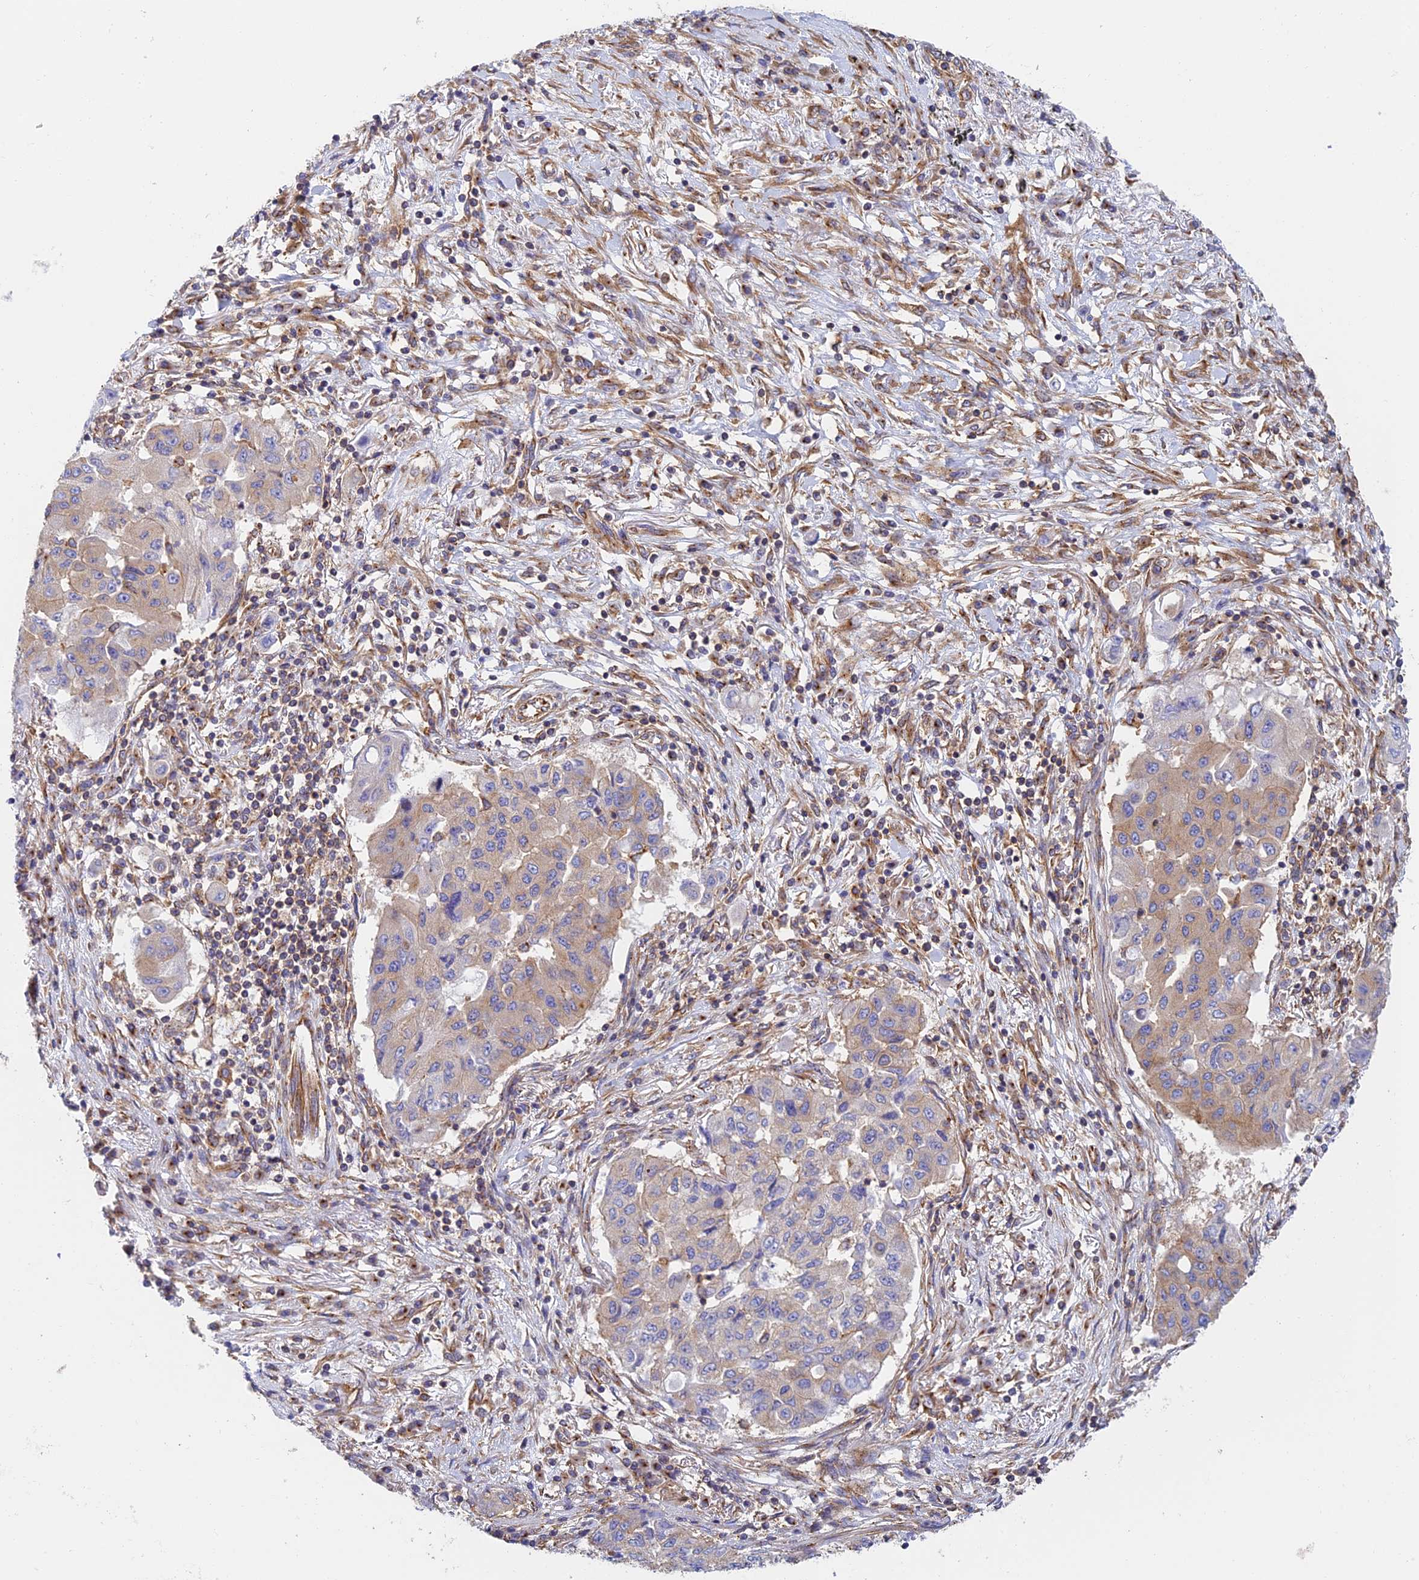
{"staining": {"intensity": "weak", "quantity": "25%-75%", "location": "cytoplasmic/membranous"}, "tissue": "lung cancer", "cell_type": "Tumor cells", "image_type": "cancer", "snomed": [{"axis": "morphology", "description": "Squamous cell carcinoma, NOS"}, {"axis": "topography", "description": "Lung"}], "caption": "A high-resolution histopathology image shows immunohistochemistry (IHC) staining of squamous cell carcinoma (lung), which reveals weak cytoplasmic/membranous expression in approximately 25%-75% of tumor cells.", "gene": "DCTN2", "patient": {"sex": "male", "age": 74}}